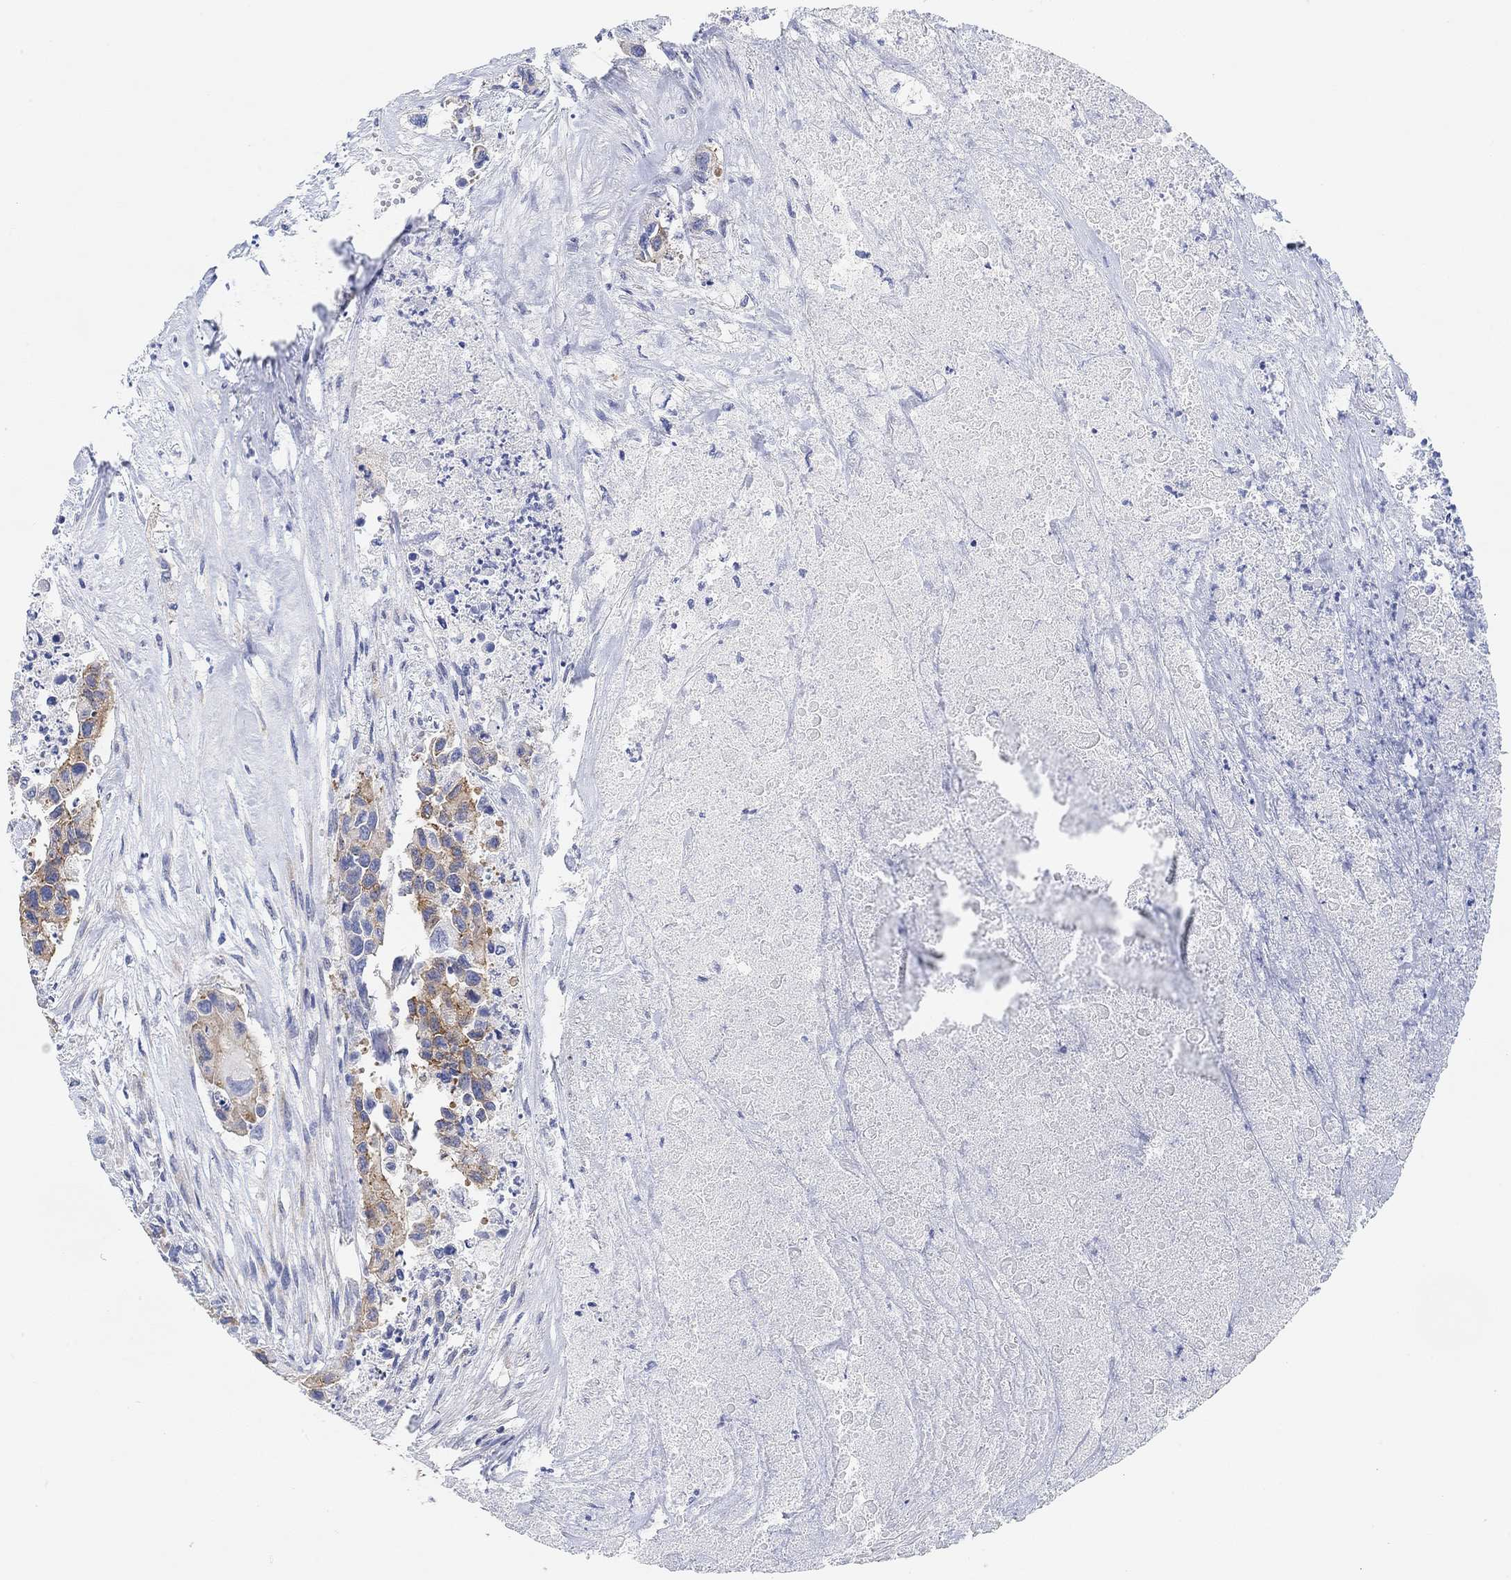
{"staining": {"intensity": "moderate", "quantity": "25%-75%", "location": "cytoplasmic/membranous"}, "tissue": "urothelial cancer", "cell_type": "Tumor cells", "image_type": "cancer", "snomed": [{"axis": "morphology", "description": "Urothelial carcinoma, High grade"}, {"axis": "topography", "description": "Urinary bladder"}], "caption": "Protein analysis of urothelial cancer tissue demonstrates moderate cytoplasmic/membranous positivity in about 25%-75% of tumor cells.", "gene": "RGS1", "patient": {"sex": "female", "age": 73}}